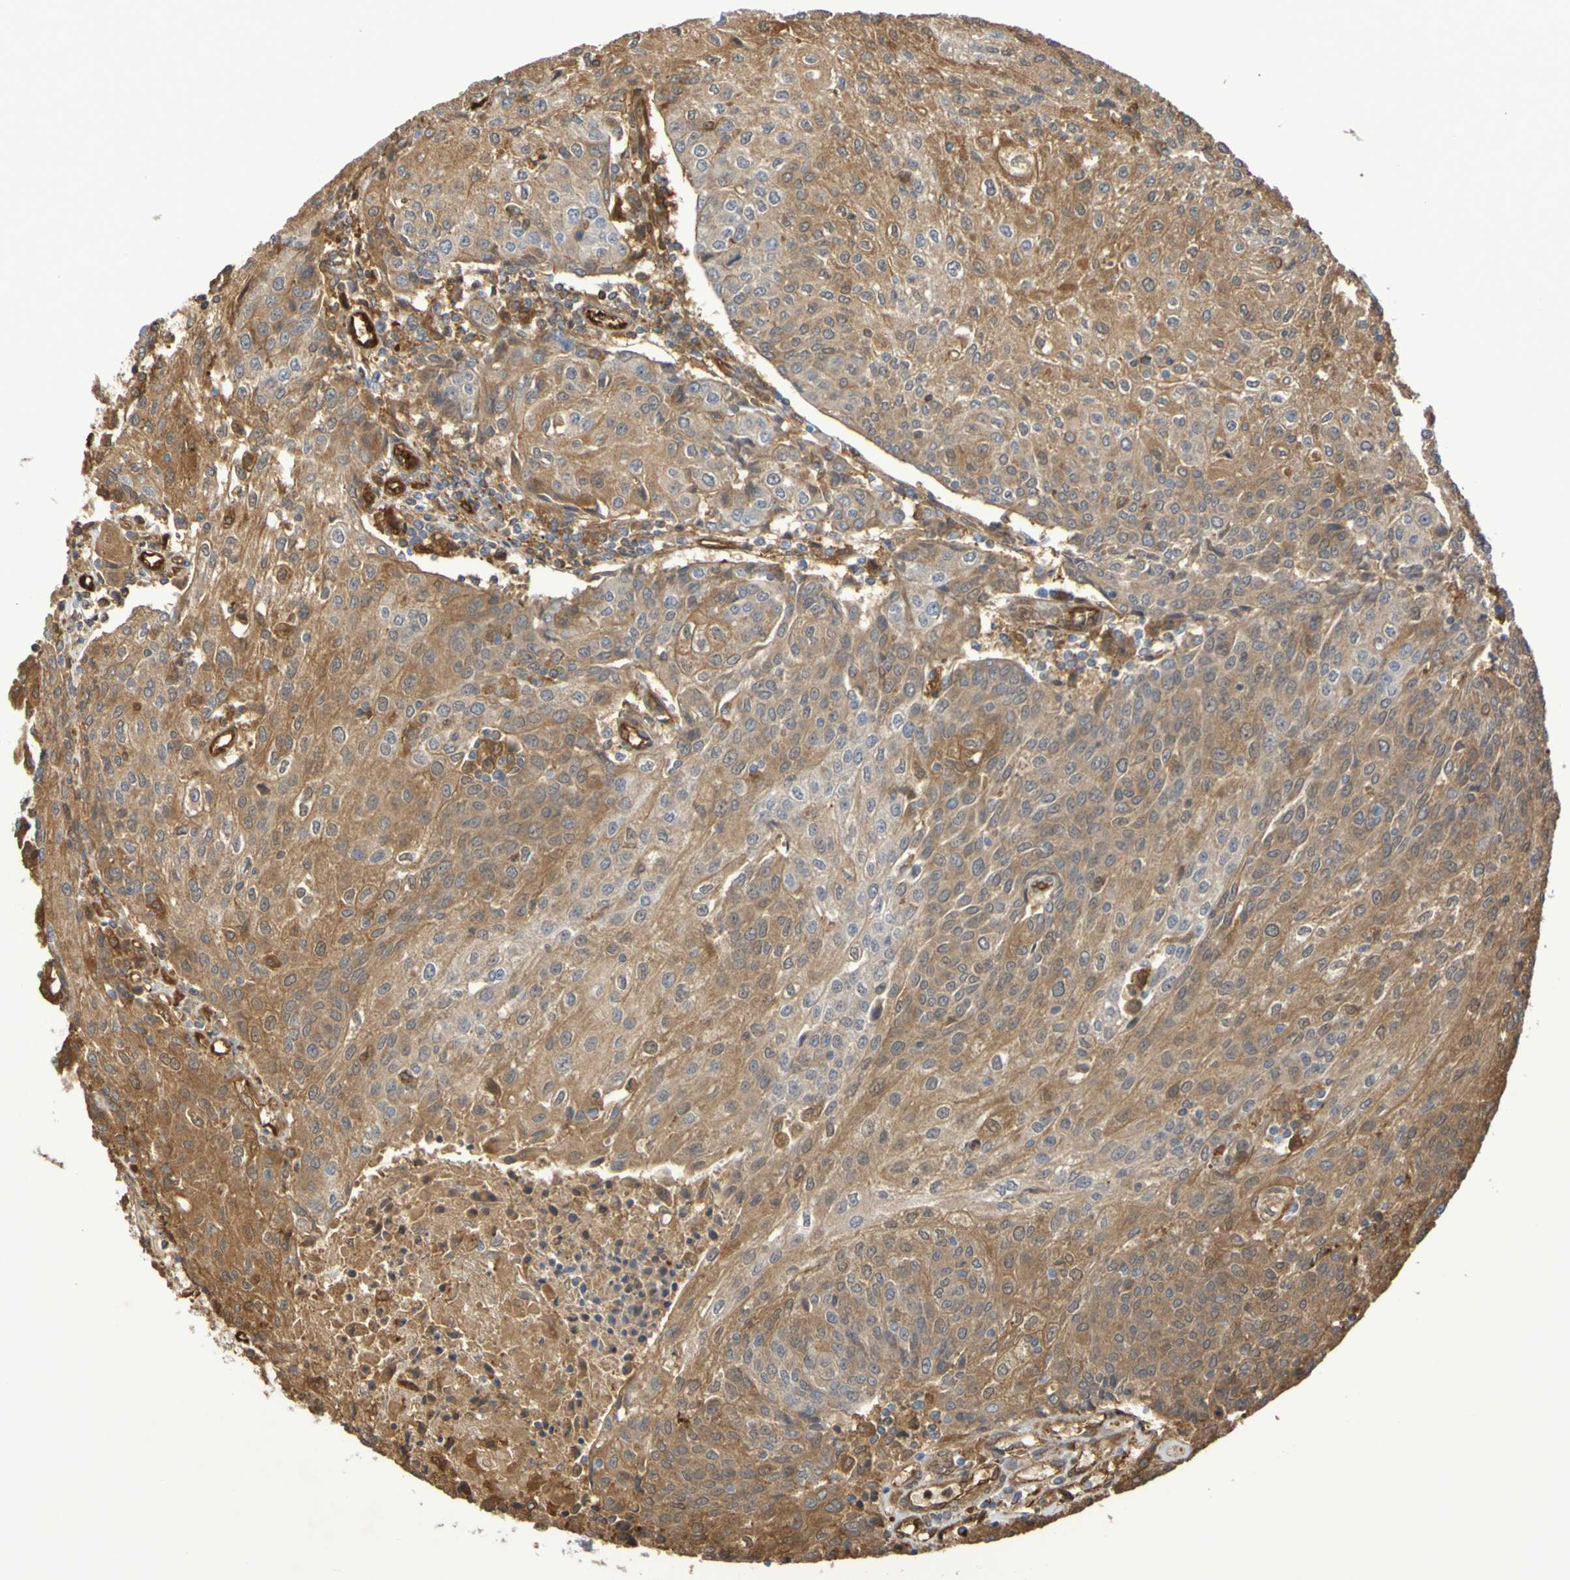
{"staining": {"intensity": "moderate", "quantity": ">75%", "location": "cytoplasmic/membranous"}, "tissue": "urothelial cancer", "cell_type": "Tumor cells", "image_type": "cancer", "snomed": [{"axis": "morphology", "description": "Urothelial carcinoma, High grade"}, {"axis": "topography", "description": "Urinary bladder"}], "caption": "The image shows immunohistochemical staining of urothelial cancer. There is moderate cytoplasmic/membranous staining is appreciated in about >75% of tumor cells.", "gene": "SERPINB6", "patient": {"sex": "female", "age": 85}}